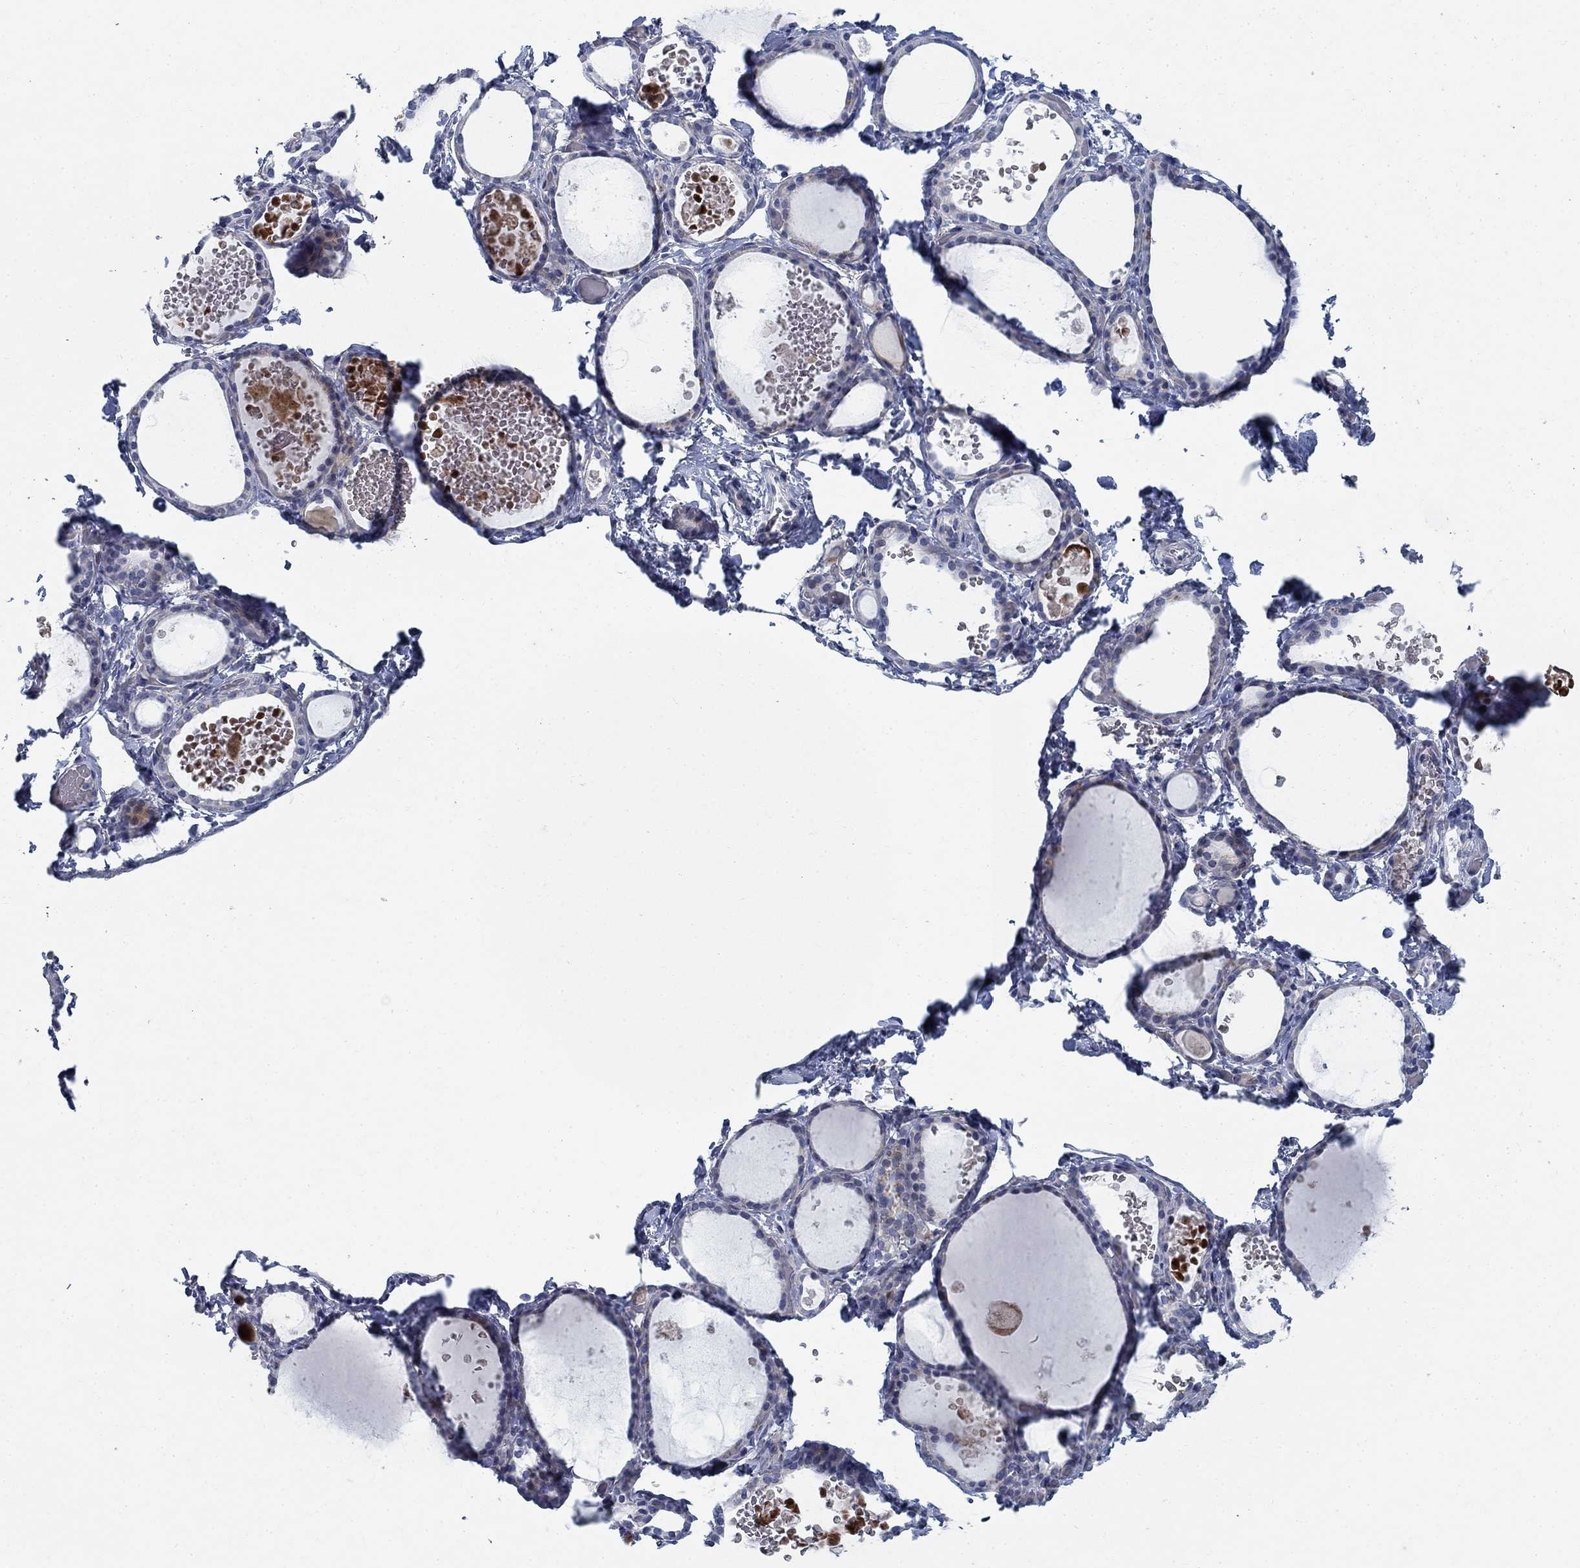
{"staining": {"intensity": "negative", "quantity": "none", "location": "none"}, "tissue": "thyroid gland", "cell_type": "Glandular cells", "image_type": "normal", "snomed": [{"axis": "morphology", "description": "Normal tissue, NOS"}, {"axis": "topography", "description": "Thyroid gland"}], "caption": "DAB (3,3'-diaminobenzidine) immunohistochemical staining of normal thyroid gland displays no significant positivity in glandular cells.", "gene": "DNER", "patient": {"sex": "female", "age": 56}}